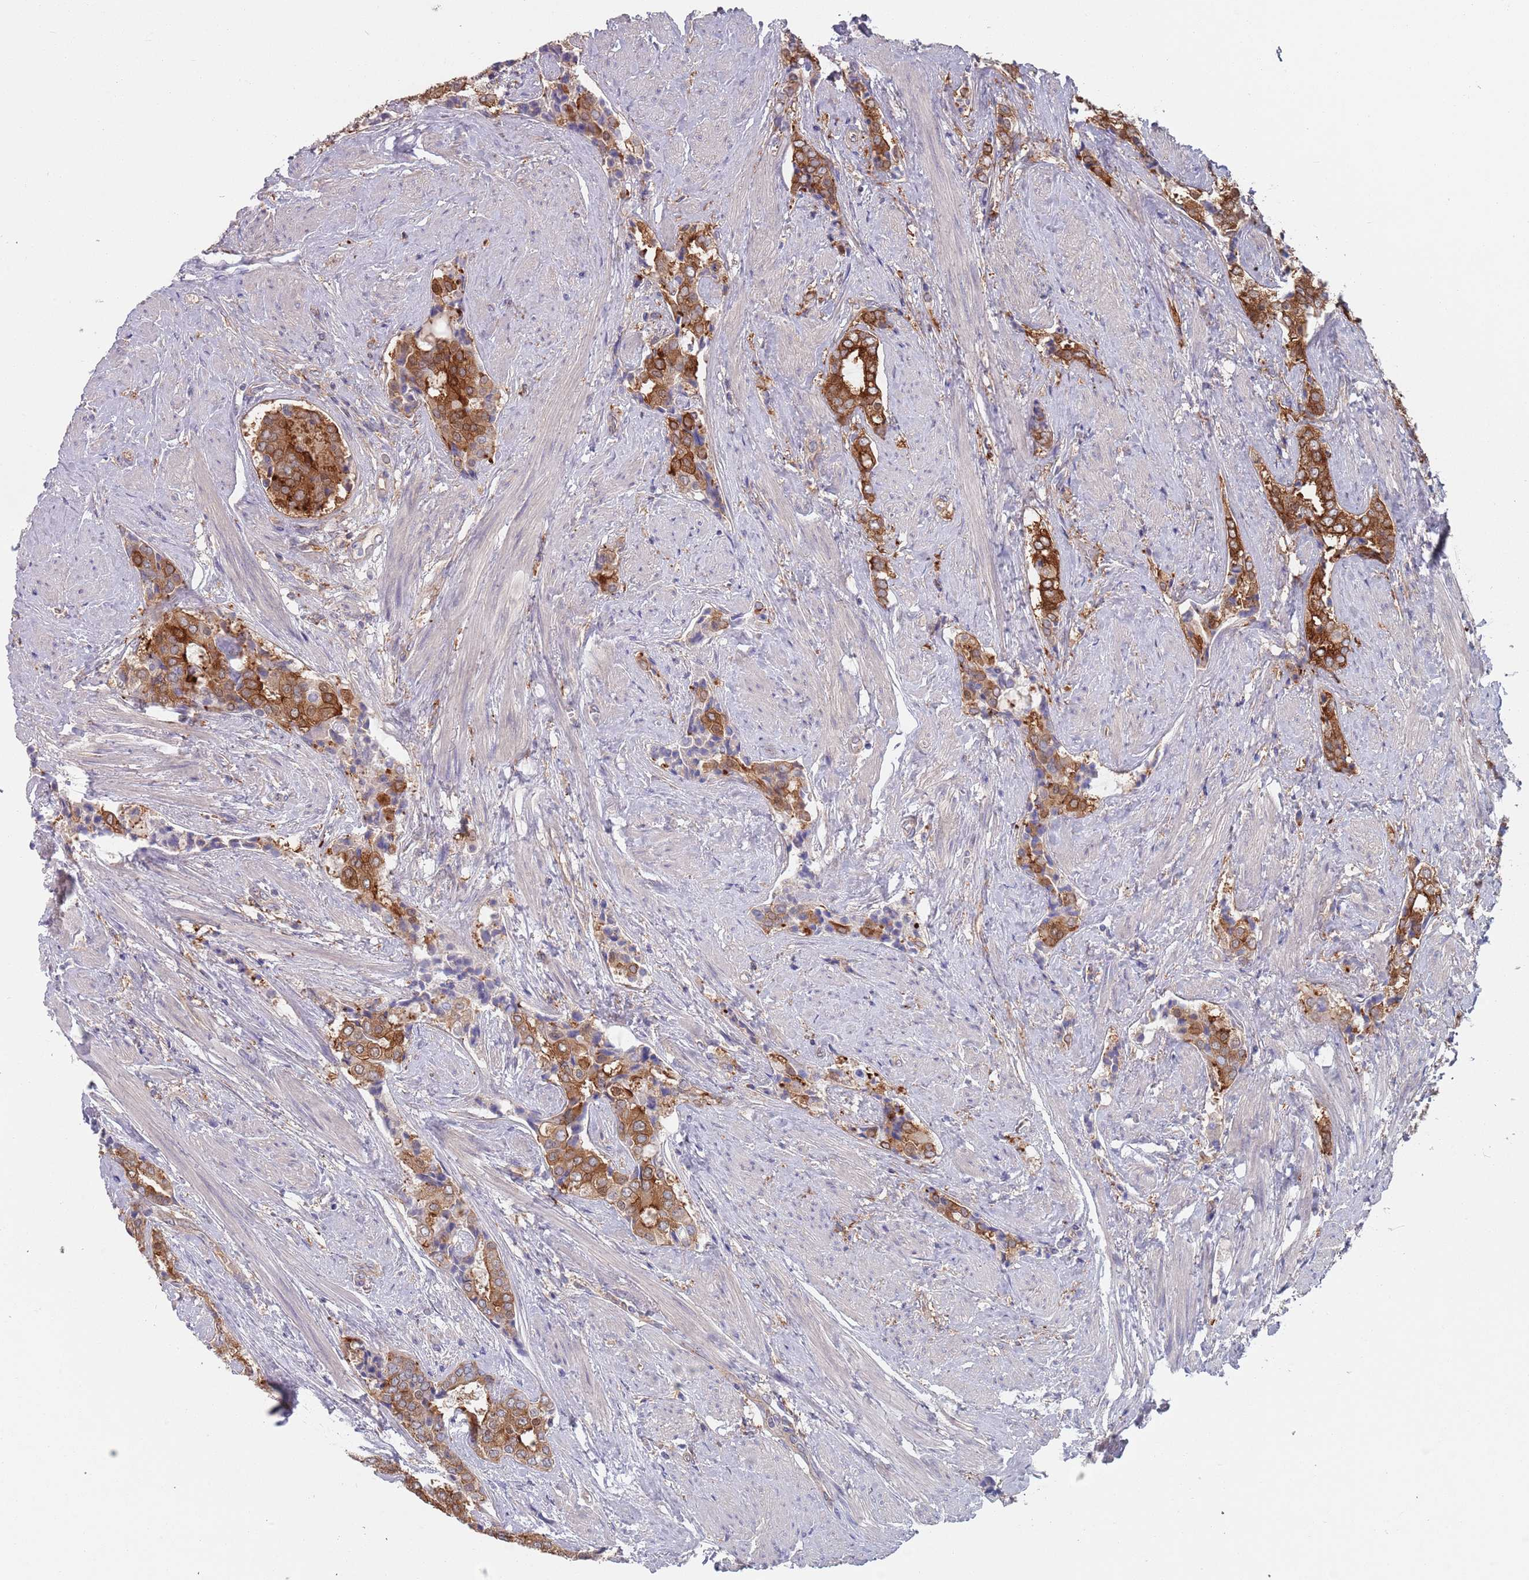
{"staining": {"intensity": "strong", "quantity": ">75%", "location": "cytoplasmic/membranous"}, "tissue": "prostate cancer", "cell_type": "Tumor cells", "image_type": "cancer", "snomed": [{"axis": "morphology", "description": "Adenocarcinoma, High grade"}, {"axis": "topography", "description": "Prostate"}], "caption": "Brown immunohistochemical staining in prostate cancer exhibits strong cytoplasmic/membranous staining in approximately >75% of tumor cells. (Brightfield microscopy of DAB IHC at high magnification).", "gene": "APPL2", "patient": {"sex": "male", "age": 71}}